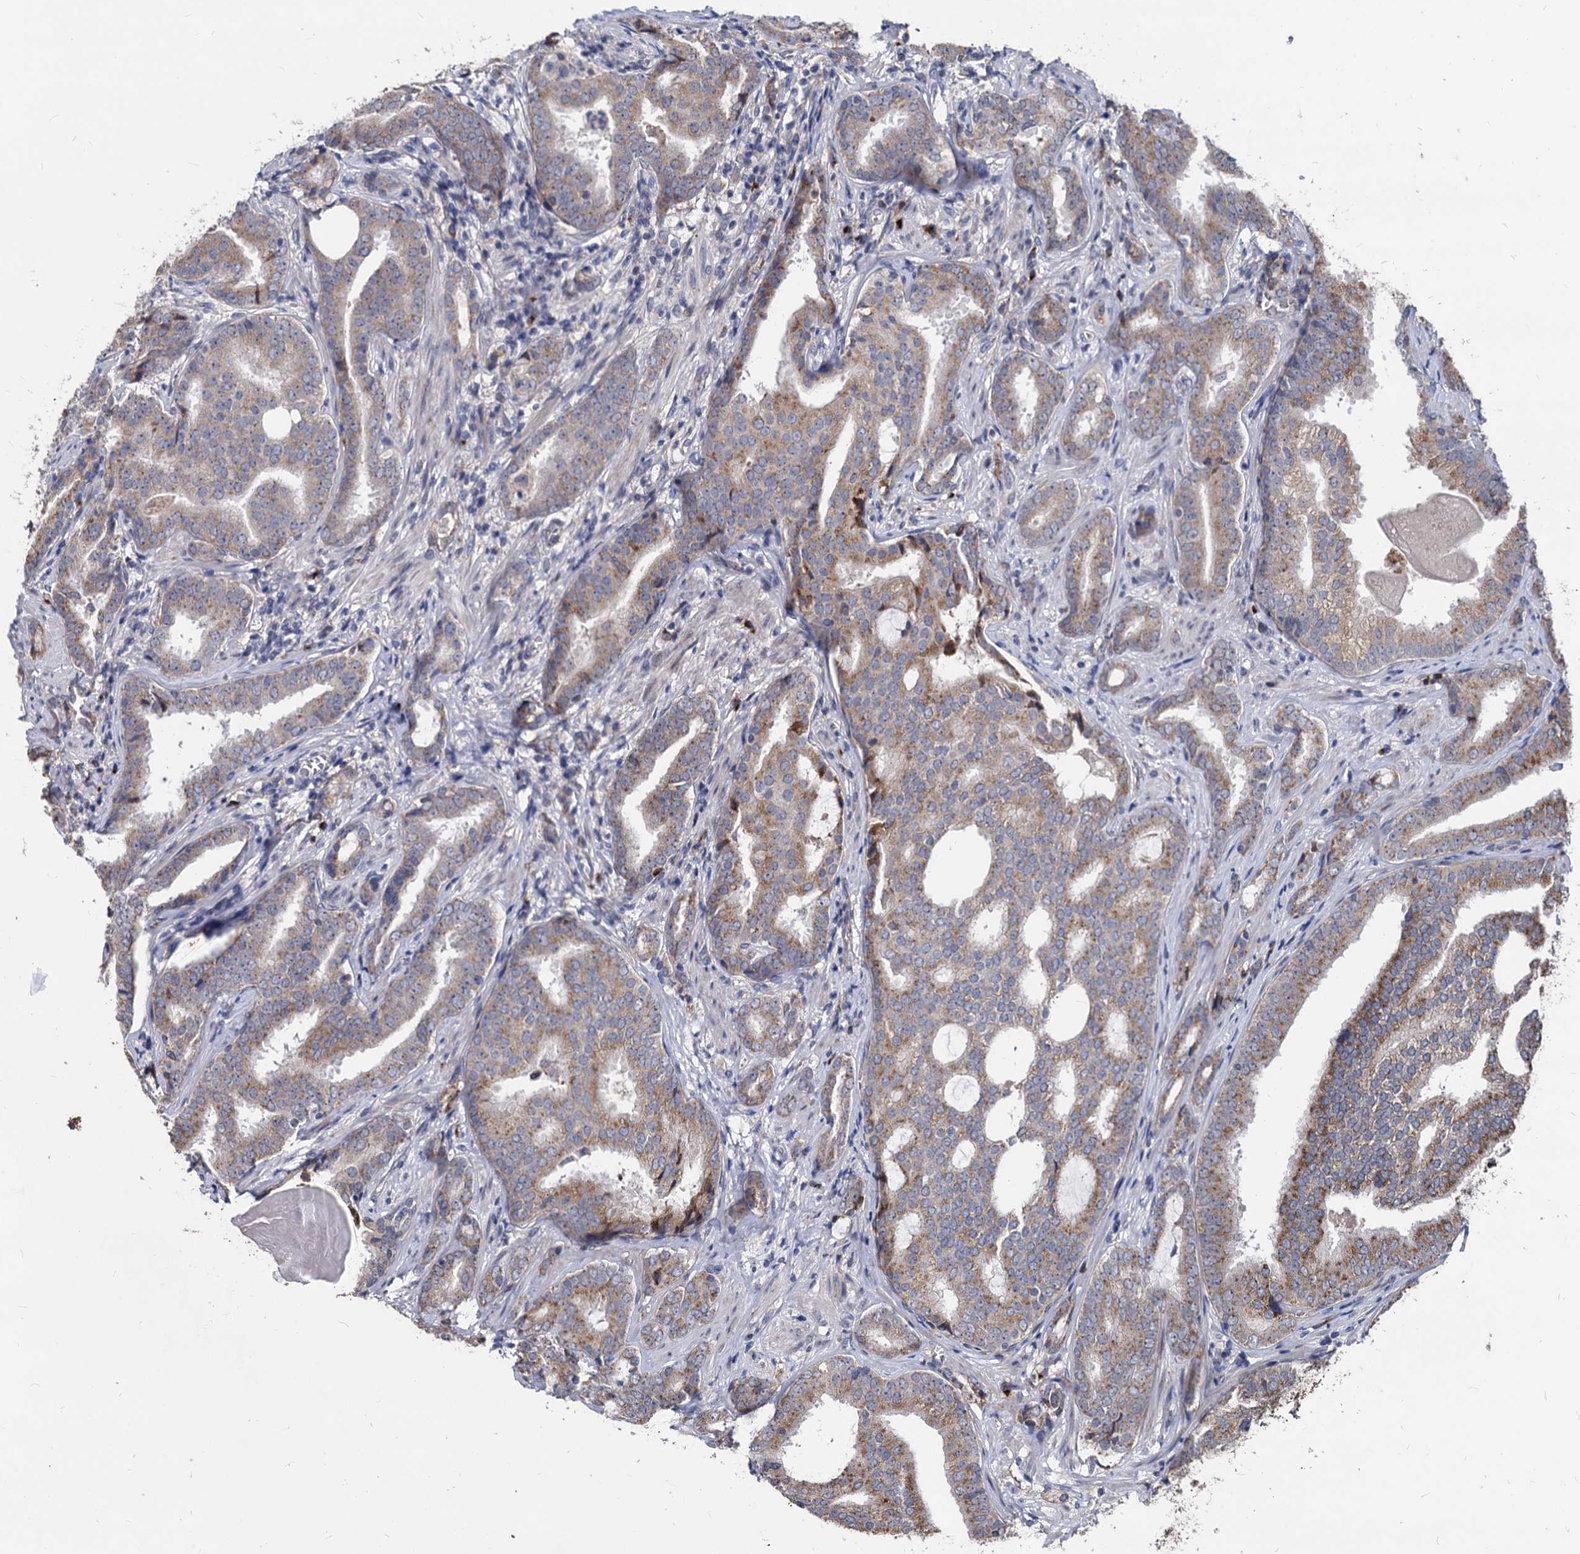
{"staining": {"intensity": "moderate", "quantity": "25%-75%", "location": "cytoplasmic/membranous"}, "tissue": "prostate cancer", "cell_type": "Tumor cells", "image_type": "cancer", "snomed": [{"axis": "morphology", "description": "Adenocarcinoma, High grade"}, {"axis": "topography", "description": "Prostate"}], "caption": "Tumor cells reveal medium levels of moderate cytoplasmic/membranous expression in approximately 25%-75% of cells in prostate cancer (adenocarcinoma (high-grade)).", "gene": "SMAGP", "patient": {"sex": "male", "age": 63}}